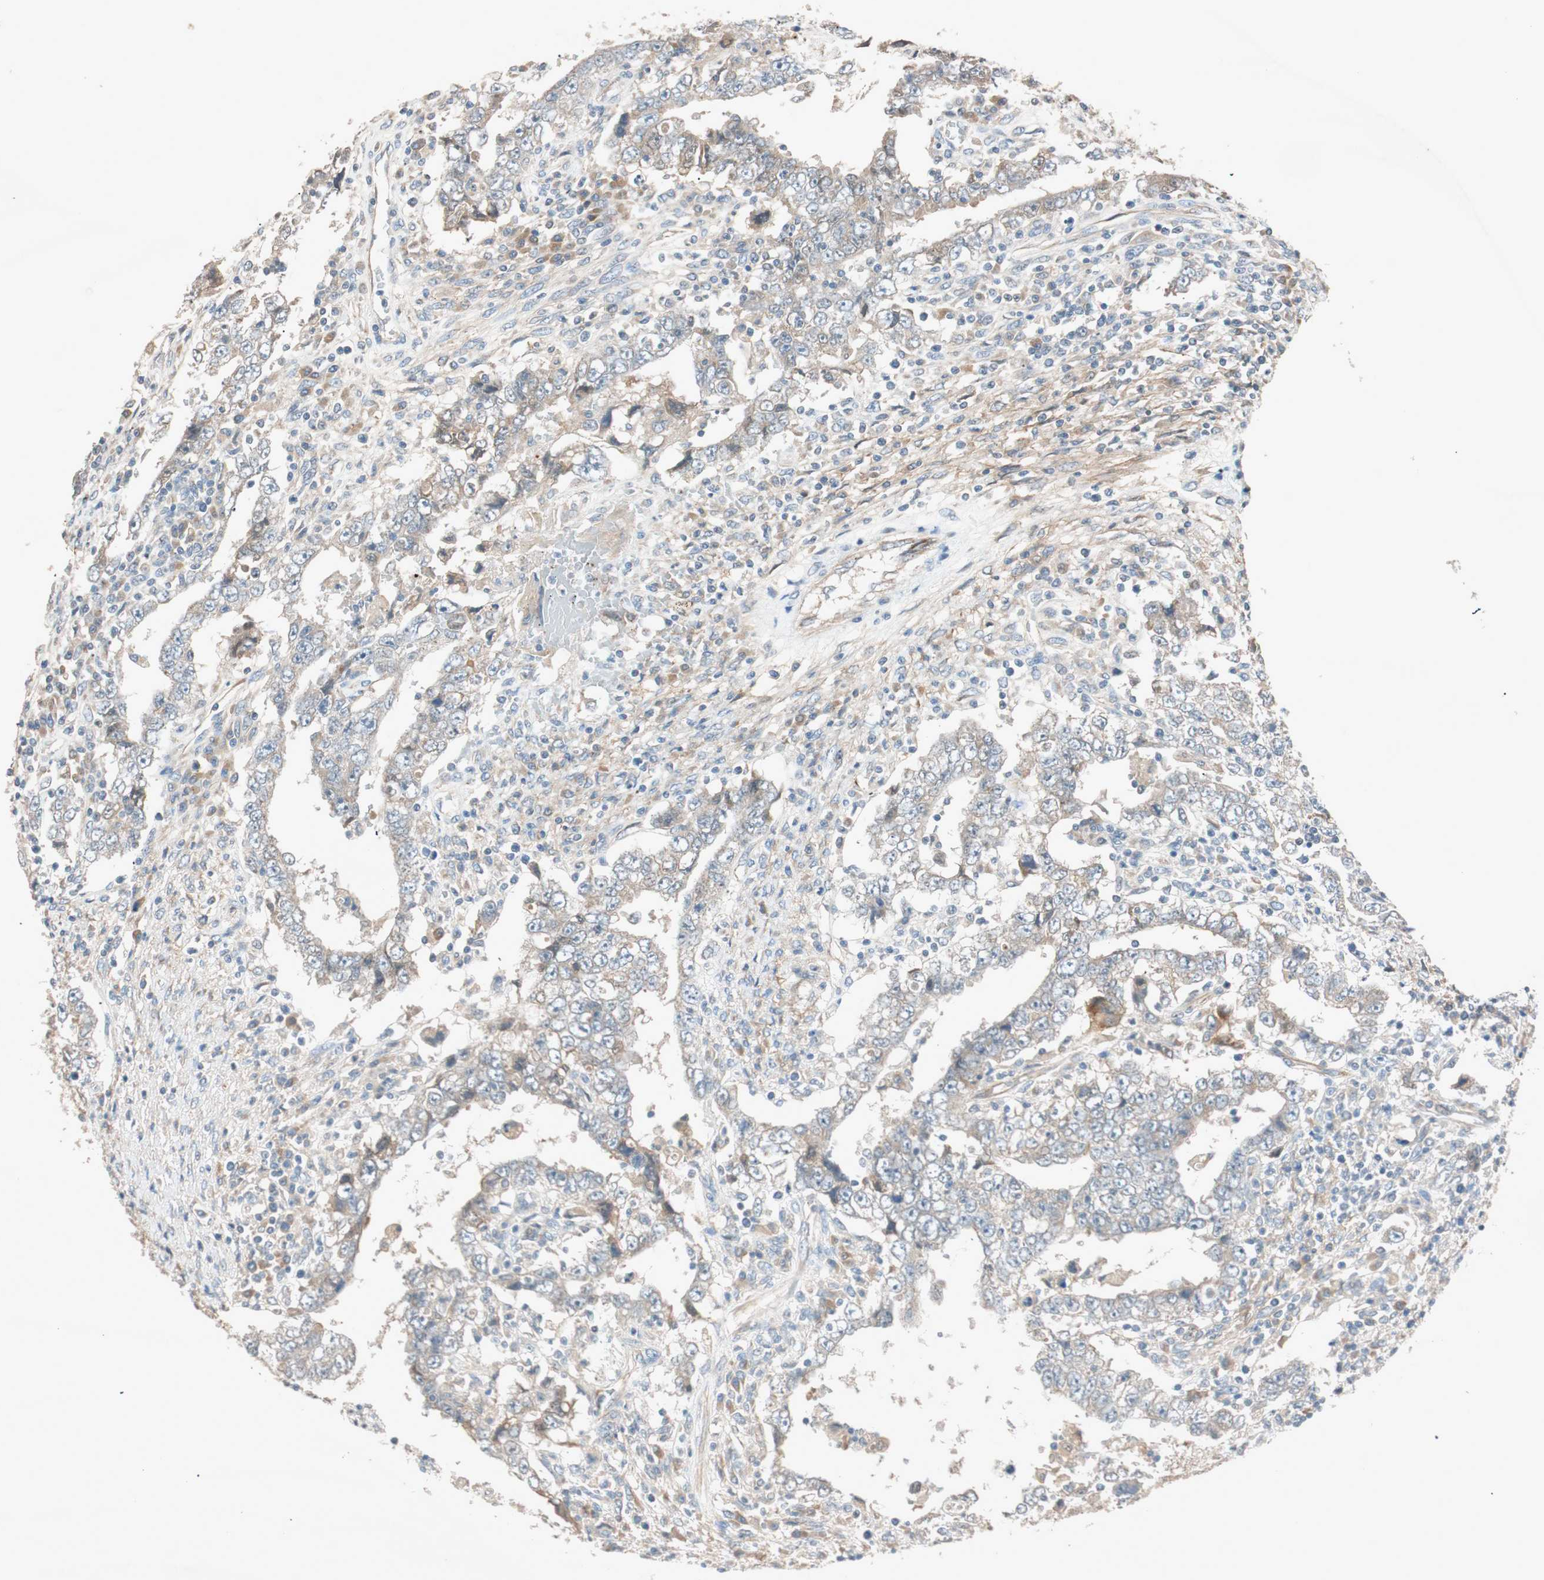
{"staining": {"intensity": "weak", "quantity": "<25%", "location": "cytoplasmic/membranous"}, "tissue": "testis cancer", "cell_type": "Tumor cells", "image_type": "cancer", "snomed": [{"axis": "morphology", "description": "Carcinoma, Embryonal, NOS"}, {"axis": "topography", "description": "Testis"}], "caption": "Histopathology image shows no protein expression in tumor cells of testis cancer (embryonal carcinoma) tissue.", "gene": "EPHA6", "patient": {"sex": "male", "age": 26}}